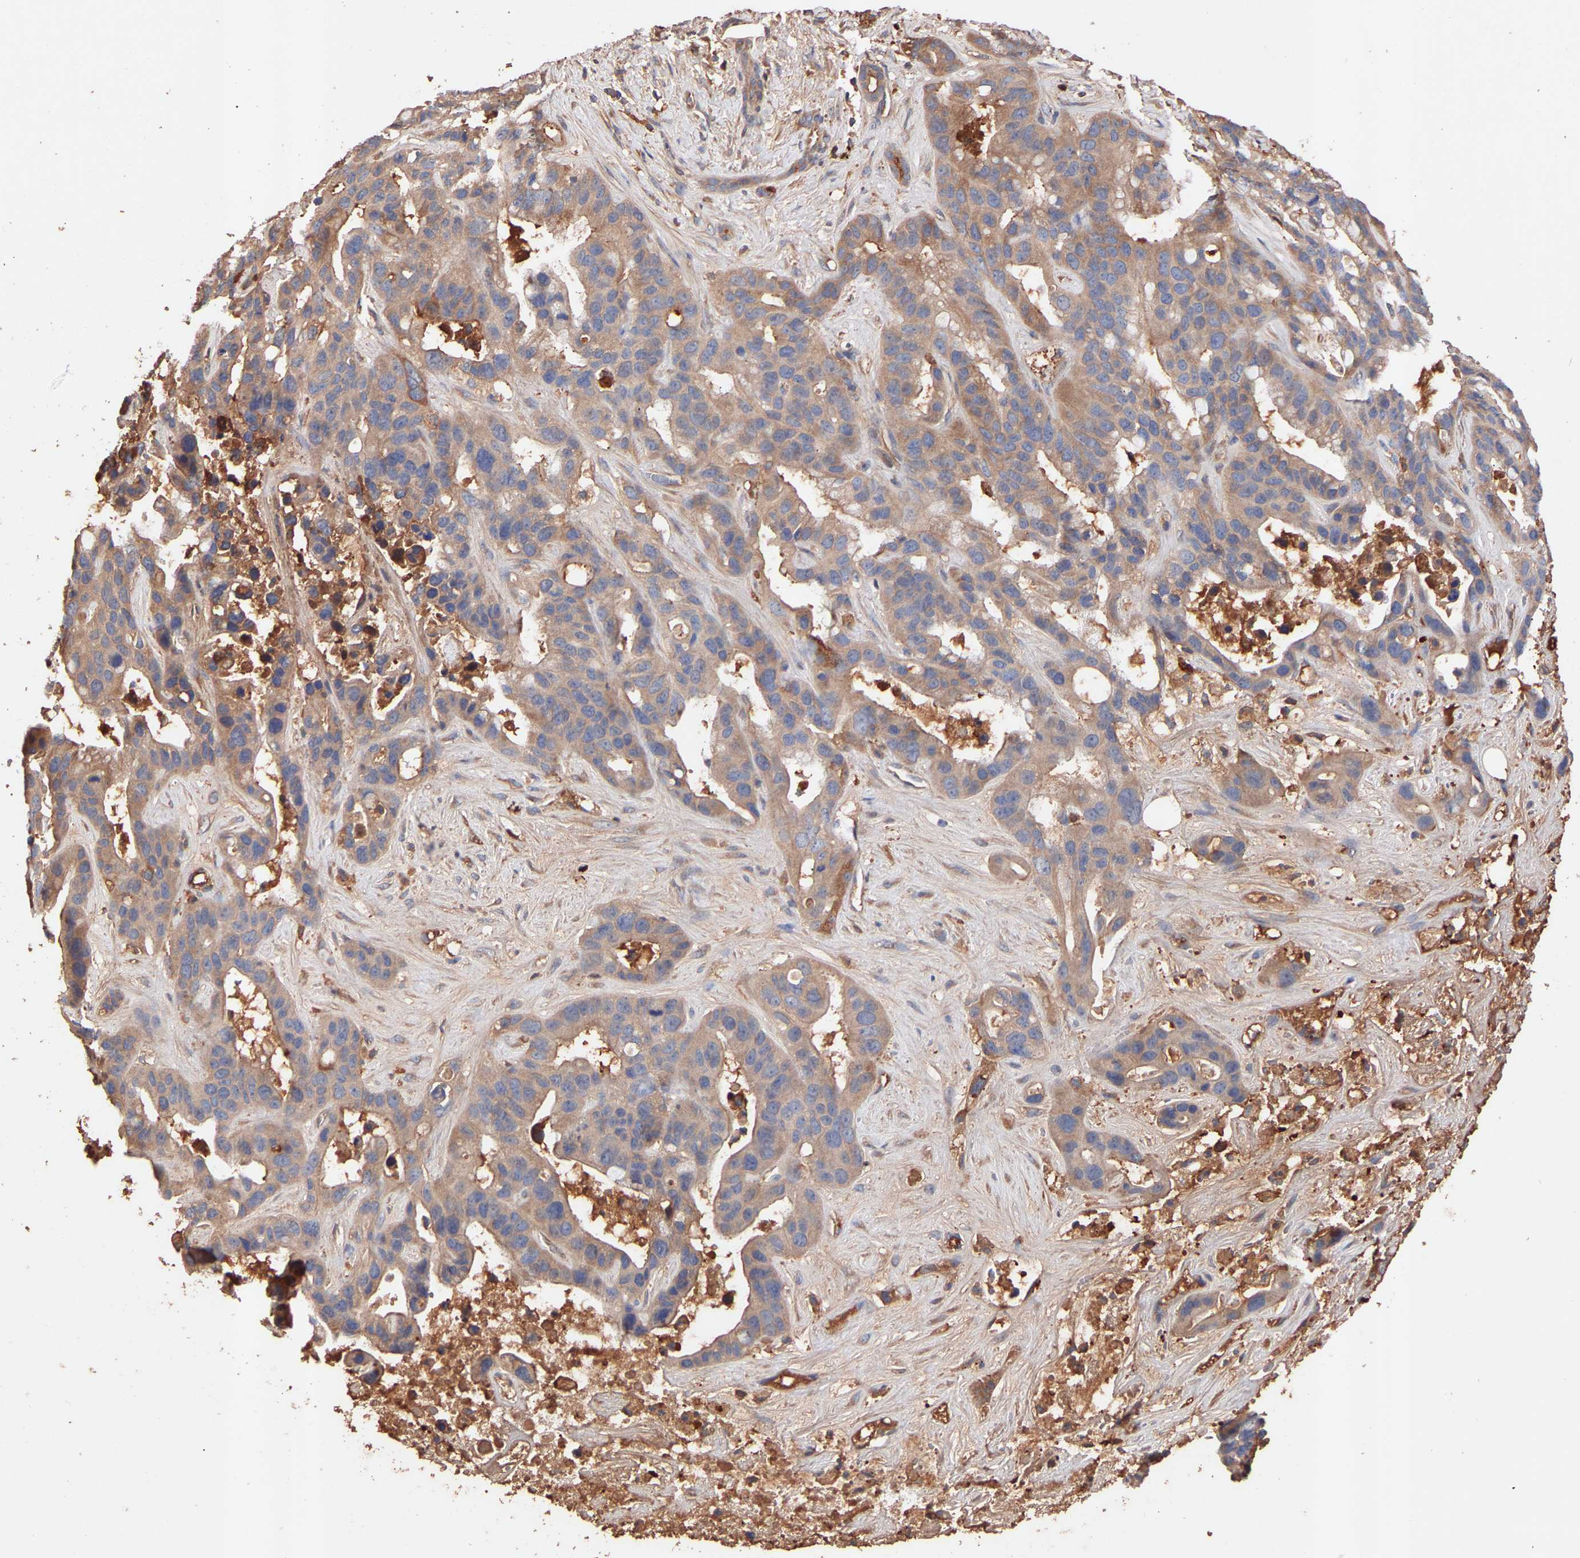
{"staining": {"intensity": "moderate", "quantity": ">75%", "location": "cytoplasmic/membranous"}, "tissue": "liver cancer", "cell_type": "Tumor cells", "image_type": "cancer", "snomed": [{"axis": "morphology", "description": "Cholangiocarcinoma"}, {"axis": "topography", "description": "Liver"}], "caption": "Protein expression analysis of liver cancer exhibits moderate cytoplasmic/membranous positivity in about >75% of tumor cells. (DAB (3,3'-diaminobenzidine) IHC with brightfield microscopy, high magnification).", "gene": "TMEM268", "patient": {"sex": "female", "age": 65}}